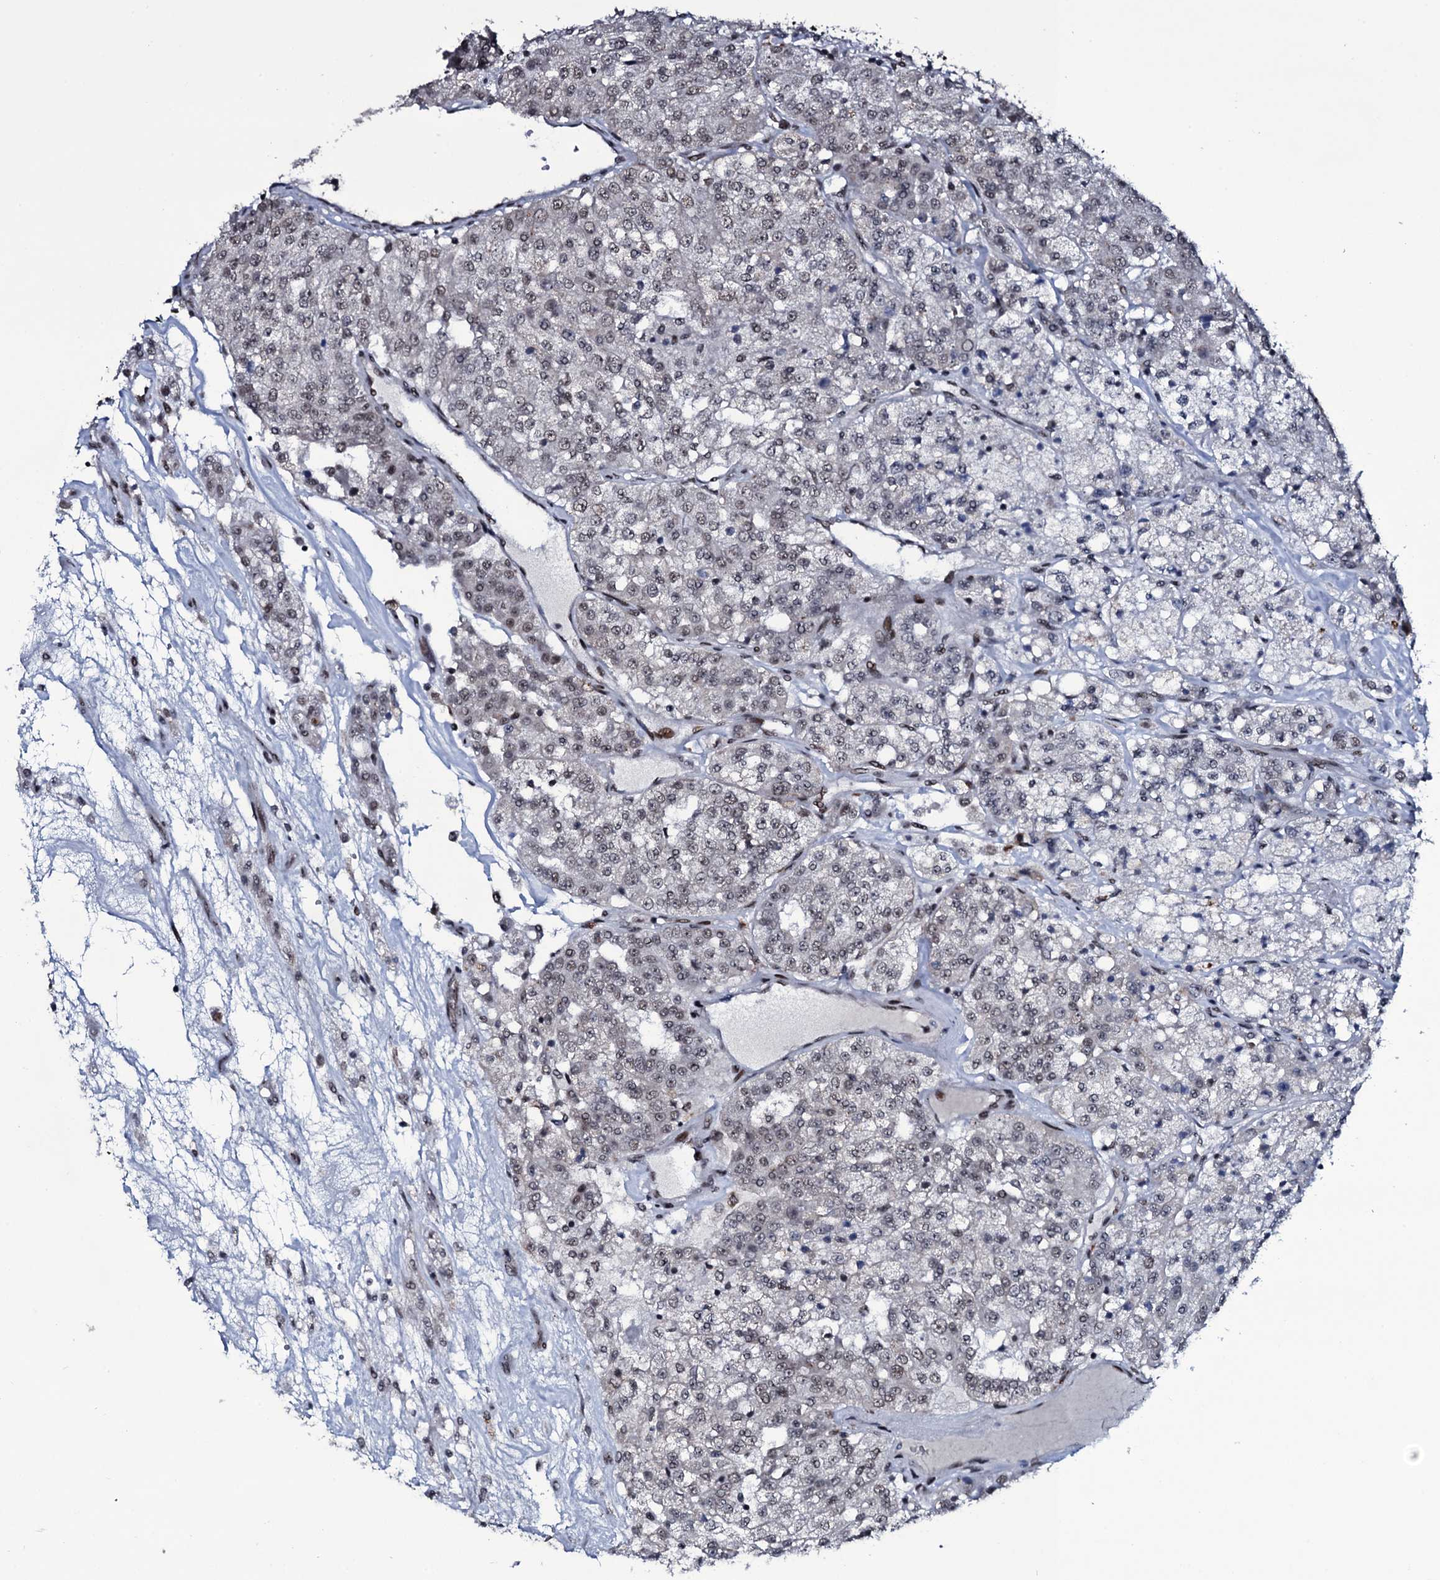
{"staining": {"intensity": "weak", "quantity": "<25%", "location": "nuclear"}, "tissue": "renal cancer", "cell_type": "Tumor cells", "image_type": "cancer", "snomed": [{"axis": "morphology", "description": "Adenocarcinoma, NOS"}, {"axis": "topography", "description": "Kidney"}], "caption": "Renal cancer (adenocarcinoma) was stained to show a protein in brown. There is no significant expression in tumor cells.", "gene": "ZMIZ2", "patient": {"sex": "female", "age": 63}}